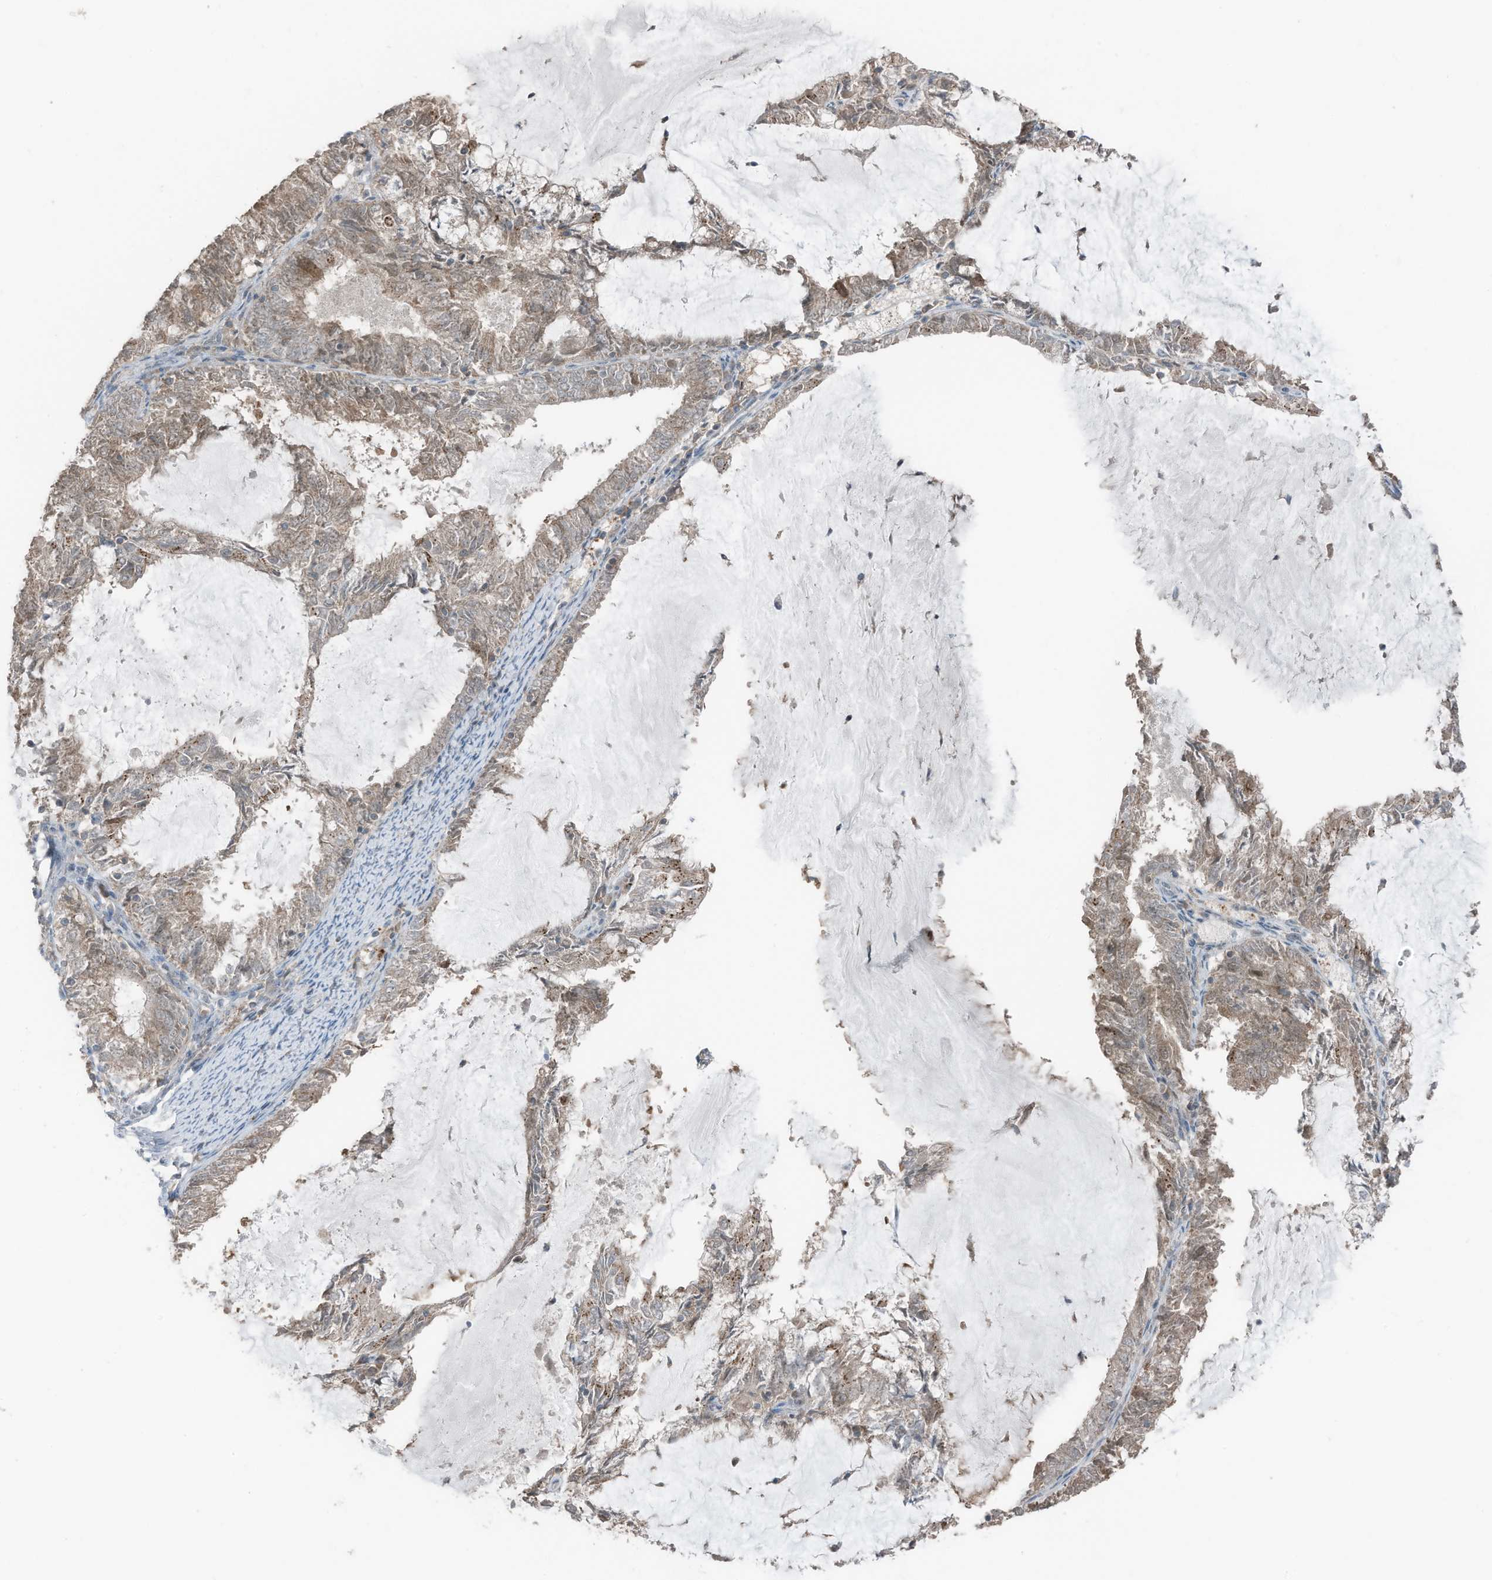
{"staining": {"intensity": "weak", "quantity": ">75%", "location": "cytoplasmic/membranous"}, "tissue": "endometrial cancer", "cell_type": "Tumor cells", "image_type": "cancer", "snomed": [{"axis": "morphology", "description": "Adenocarcinoma, NOS"}, {"axis": "topography", "description": "Endometrium"}], "caption": "Protein staining demonstrates weak cytoplasmic/membranous positivity in about >75% of tumor cells in endometrial cancer.", "gene": "TXNDC9", "patient": {"sex": "female", "age": 57}}